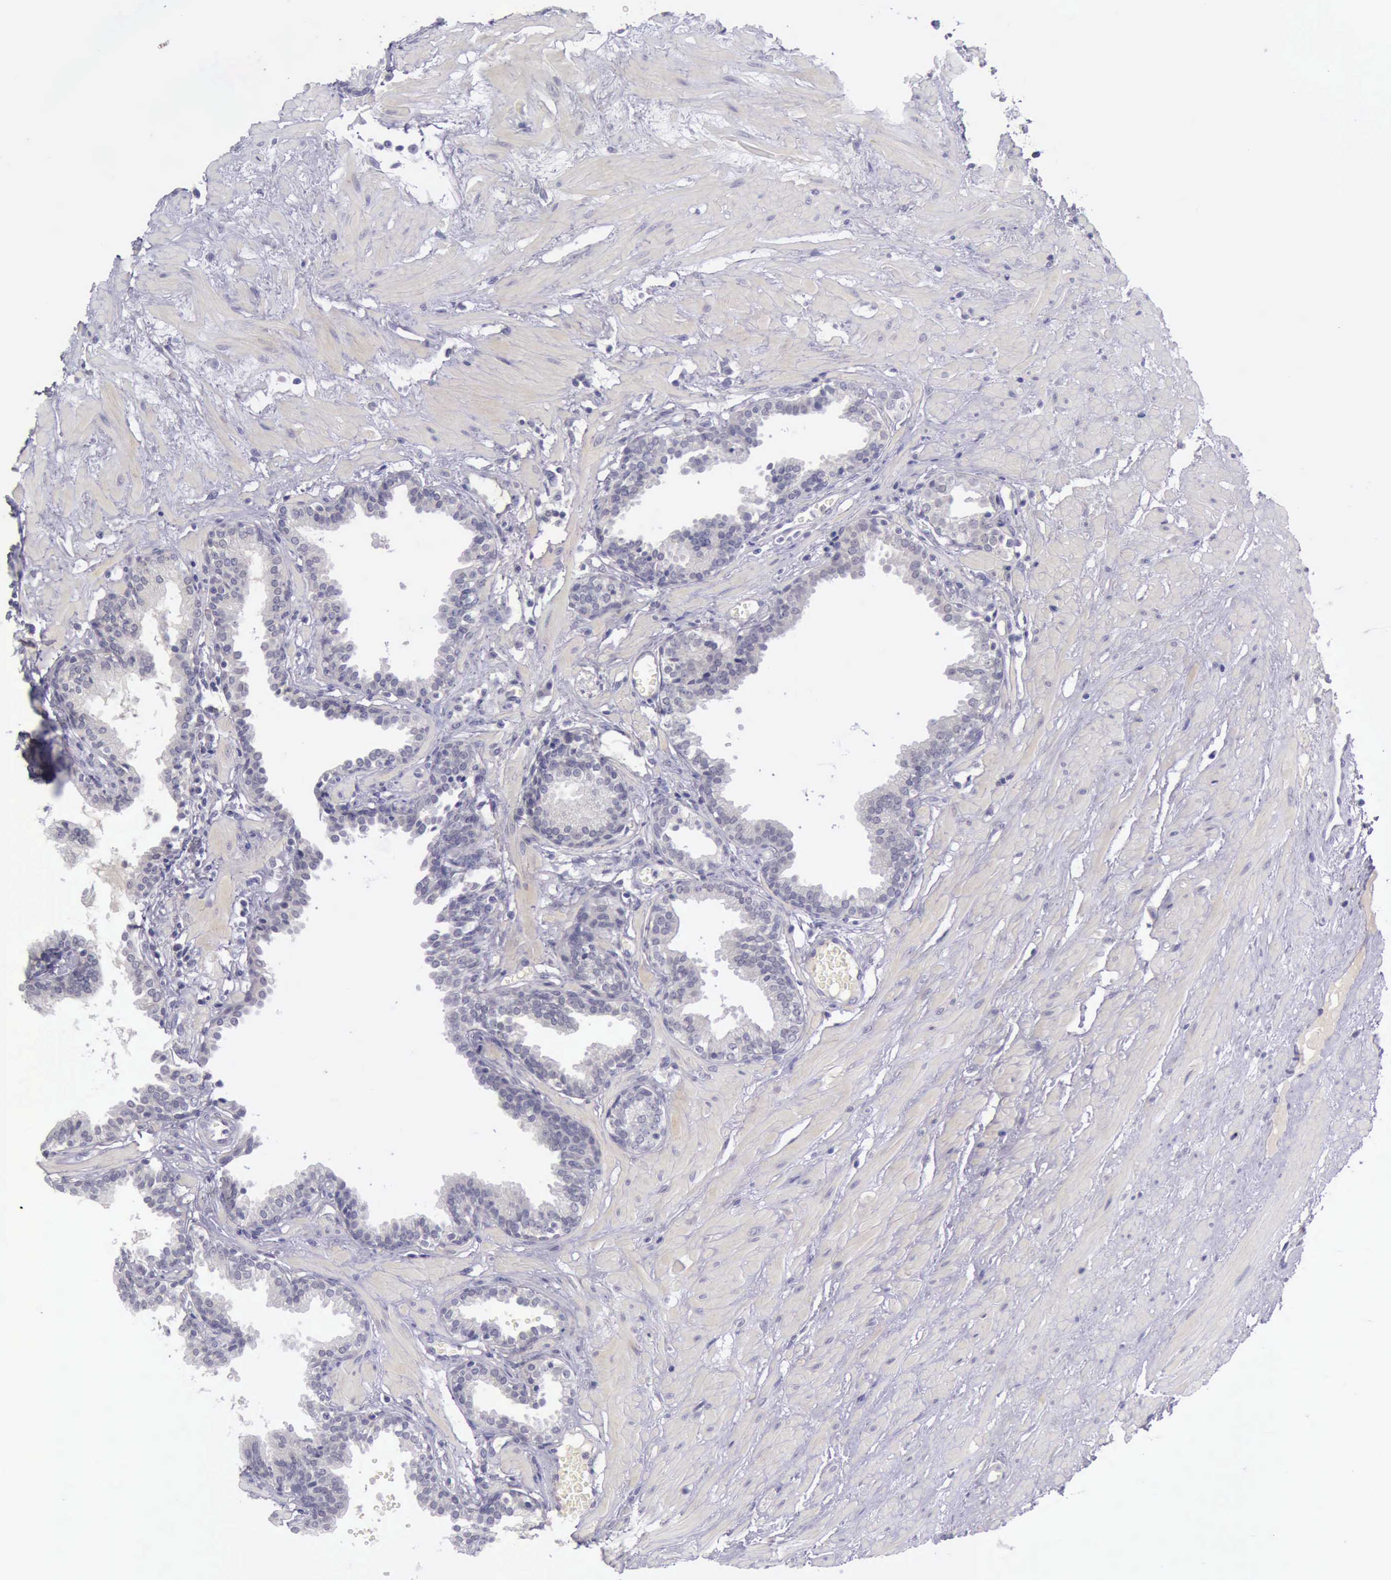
{"staining": {"intensity": "negative", "quantity": "none", "location": "none"}, "tissue": "prostate", "cell_type": "Glandular cells", "image_type": "normal", "snomed": [{"axis": "morphology", "description": "Normal tissue, NOS"}, {"axis": "topography", "description": "Prostate"}], "caption": "IHC image of normal human prostate stained for a protein (brown), which reveals no expression in glandular cells.", "gene": "ARNT2", "patient": {"sex": "male", "age": 64}}